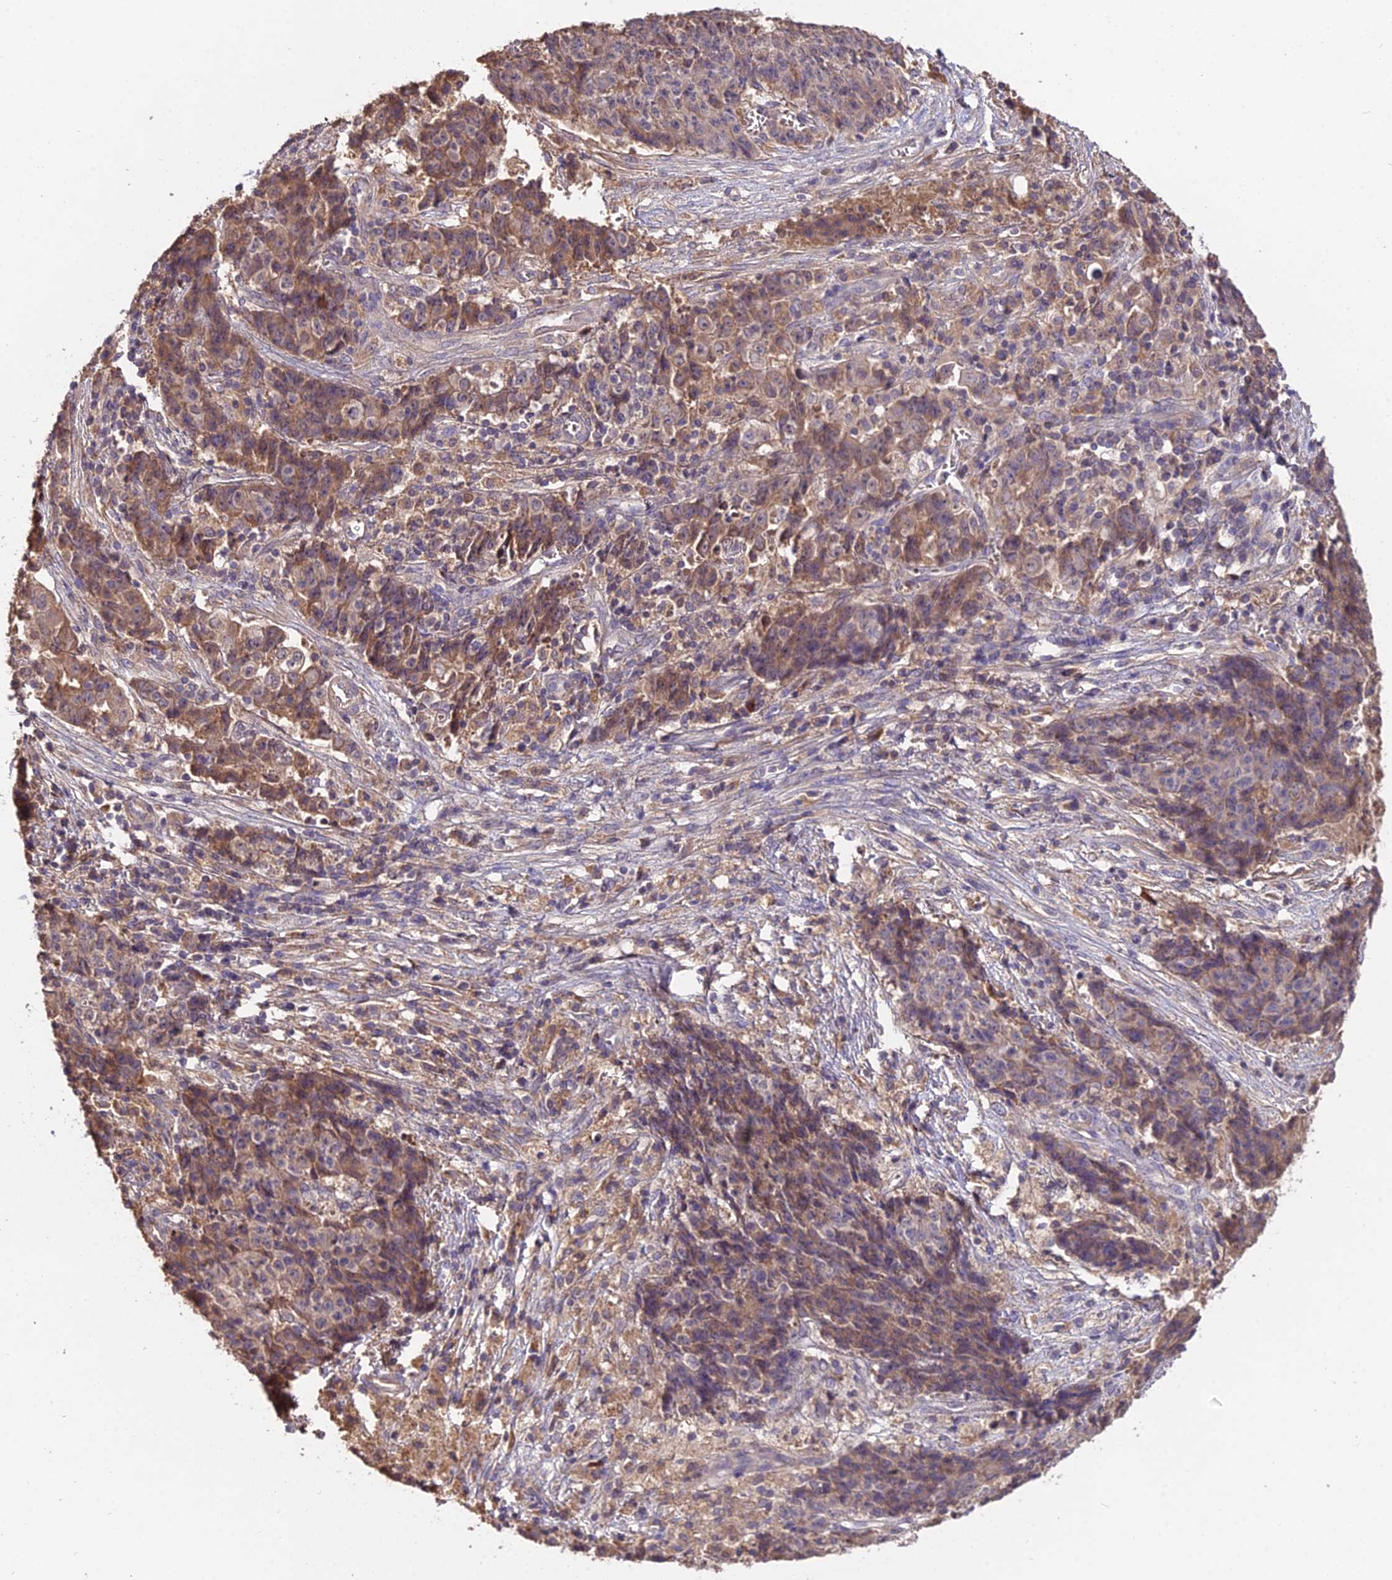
{"staining": {"intensity": "moderate", "quantity": ">75%", "location": "cytoplasmic/membranous"}, "tissue": "ovarian cancer", "cell_type": "Tumor cells", "image_type": "cancer", "snomed": [{"axis": "morphology", "description": "Carcinoma, endometroid"}, {"axis": "topography", "description": "Ovary"}], "caption": "Human ovarian endometroid carcinoma stained for a protein (brown) reveals moderate cytoplasmic/membranous positive staining in about >75% of tumor cells.", "gene": "KCTD16", "patient": {"sex": "female", "age": 42}}